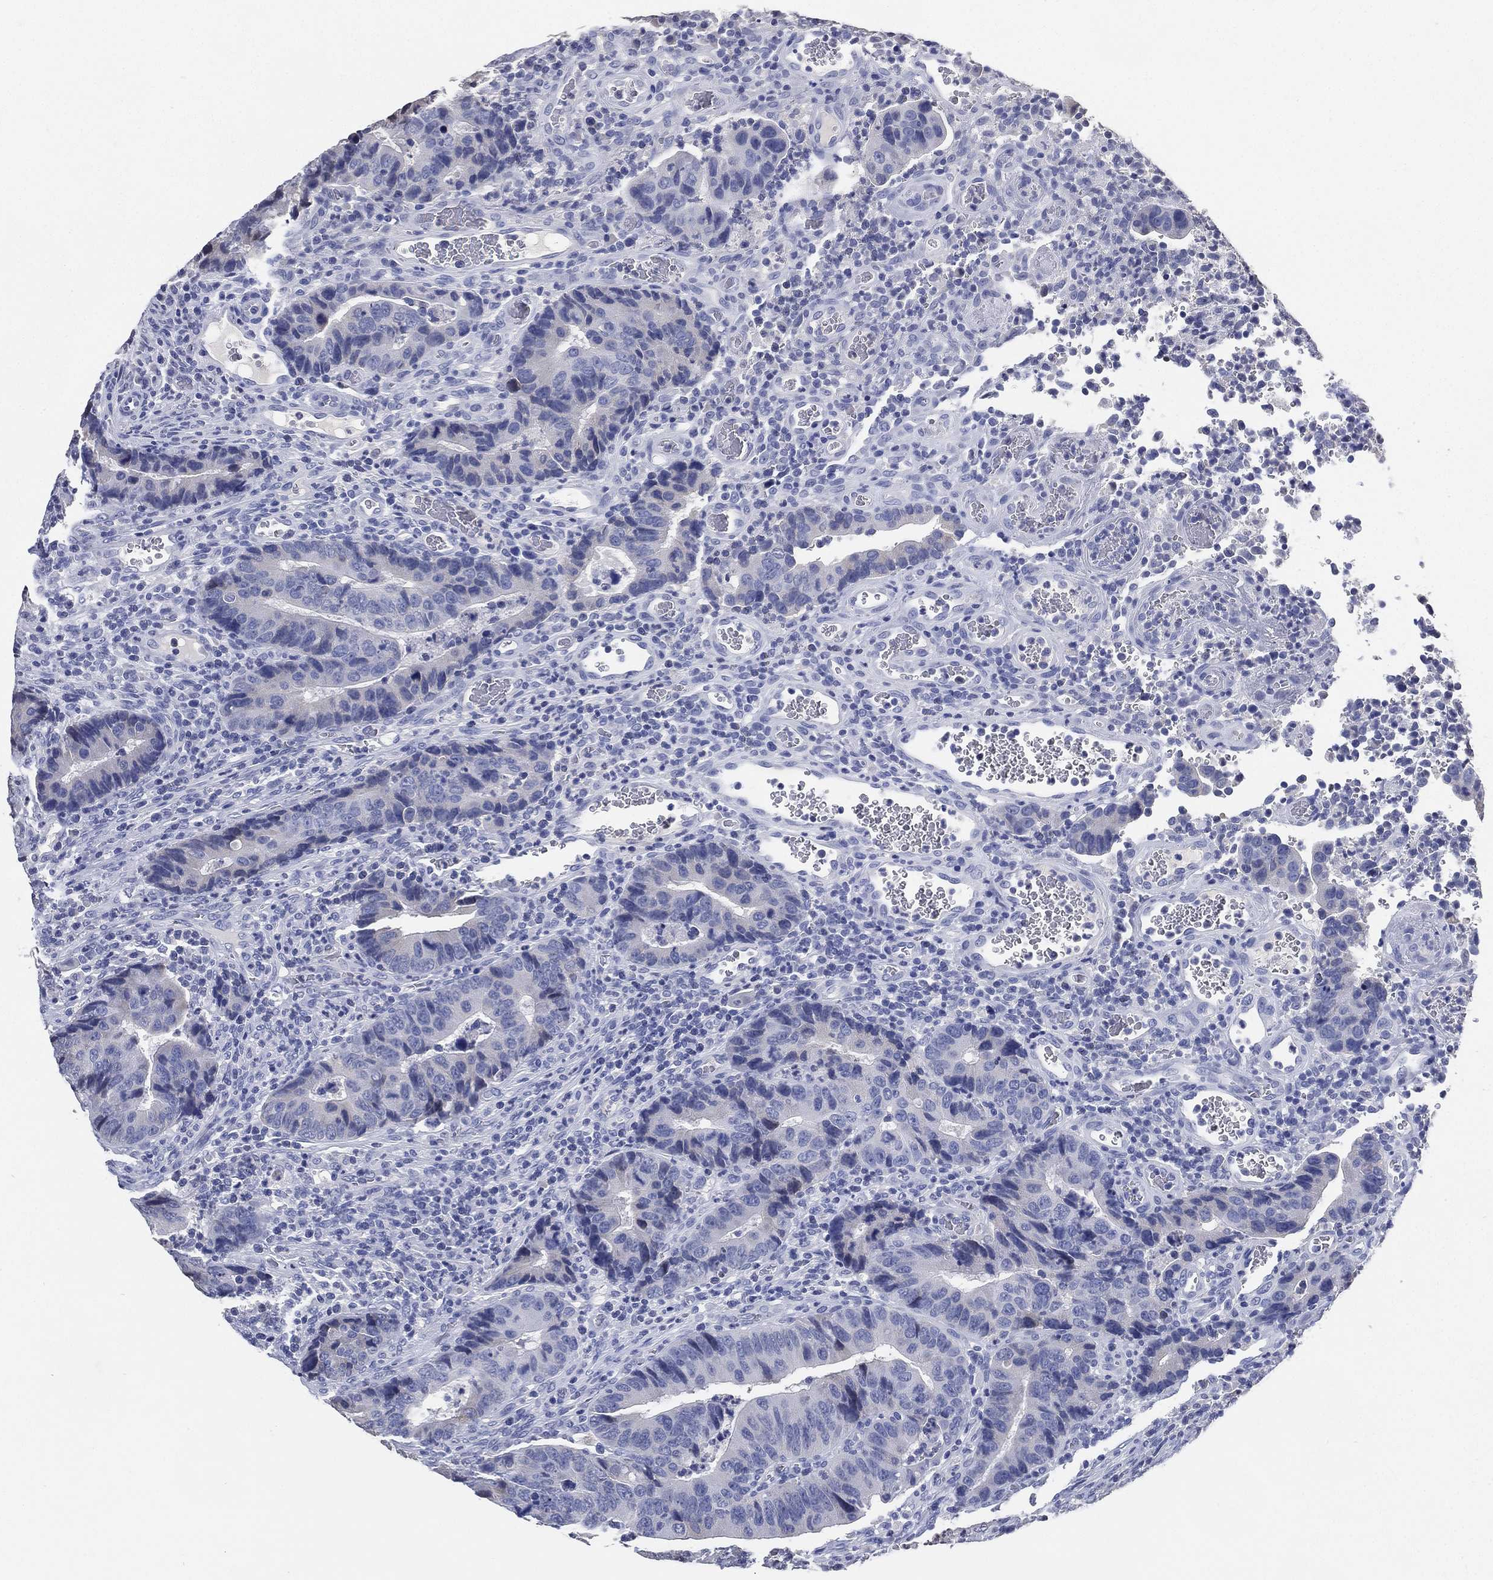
{"staining": {"intensity": "weak", "quantity": "<25%", "location": "cytoplasmic/membranous"}, "tissue": "colorectal cancer", "cell_type": "Tumor cells", "image_type": "cancer", "snomed": [{"axis": "morphology", "description": "Adenocarcinoma, NOS"}, {"axis": "topography", "description": "Colon"}], "caption": "DAB immunohistochemical staining of colorectal cancer (adenocarcinoma) demonstrates no significant staining in tumor cells. Brightfield microscopy of immunohistochemistry stained with DAB (brown) and hematoxylin (blue), captured at high magnification.", "gene": "IYD", "patient": {"sex": "female", "age": 56}}